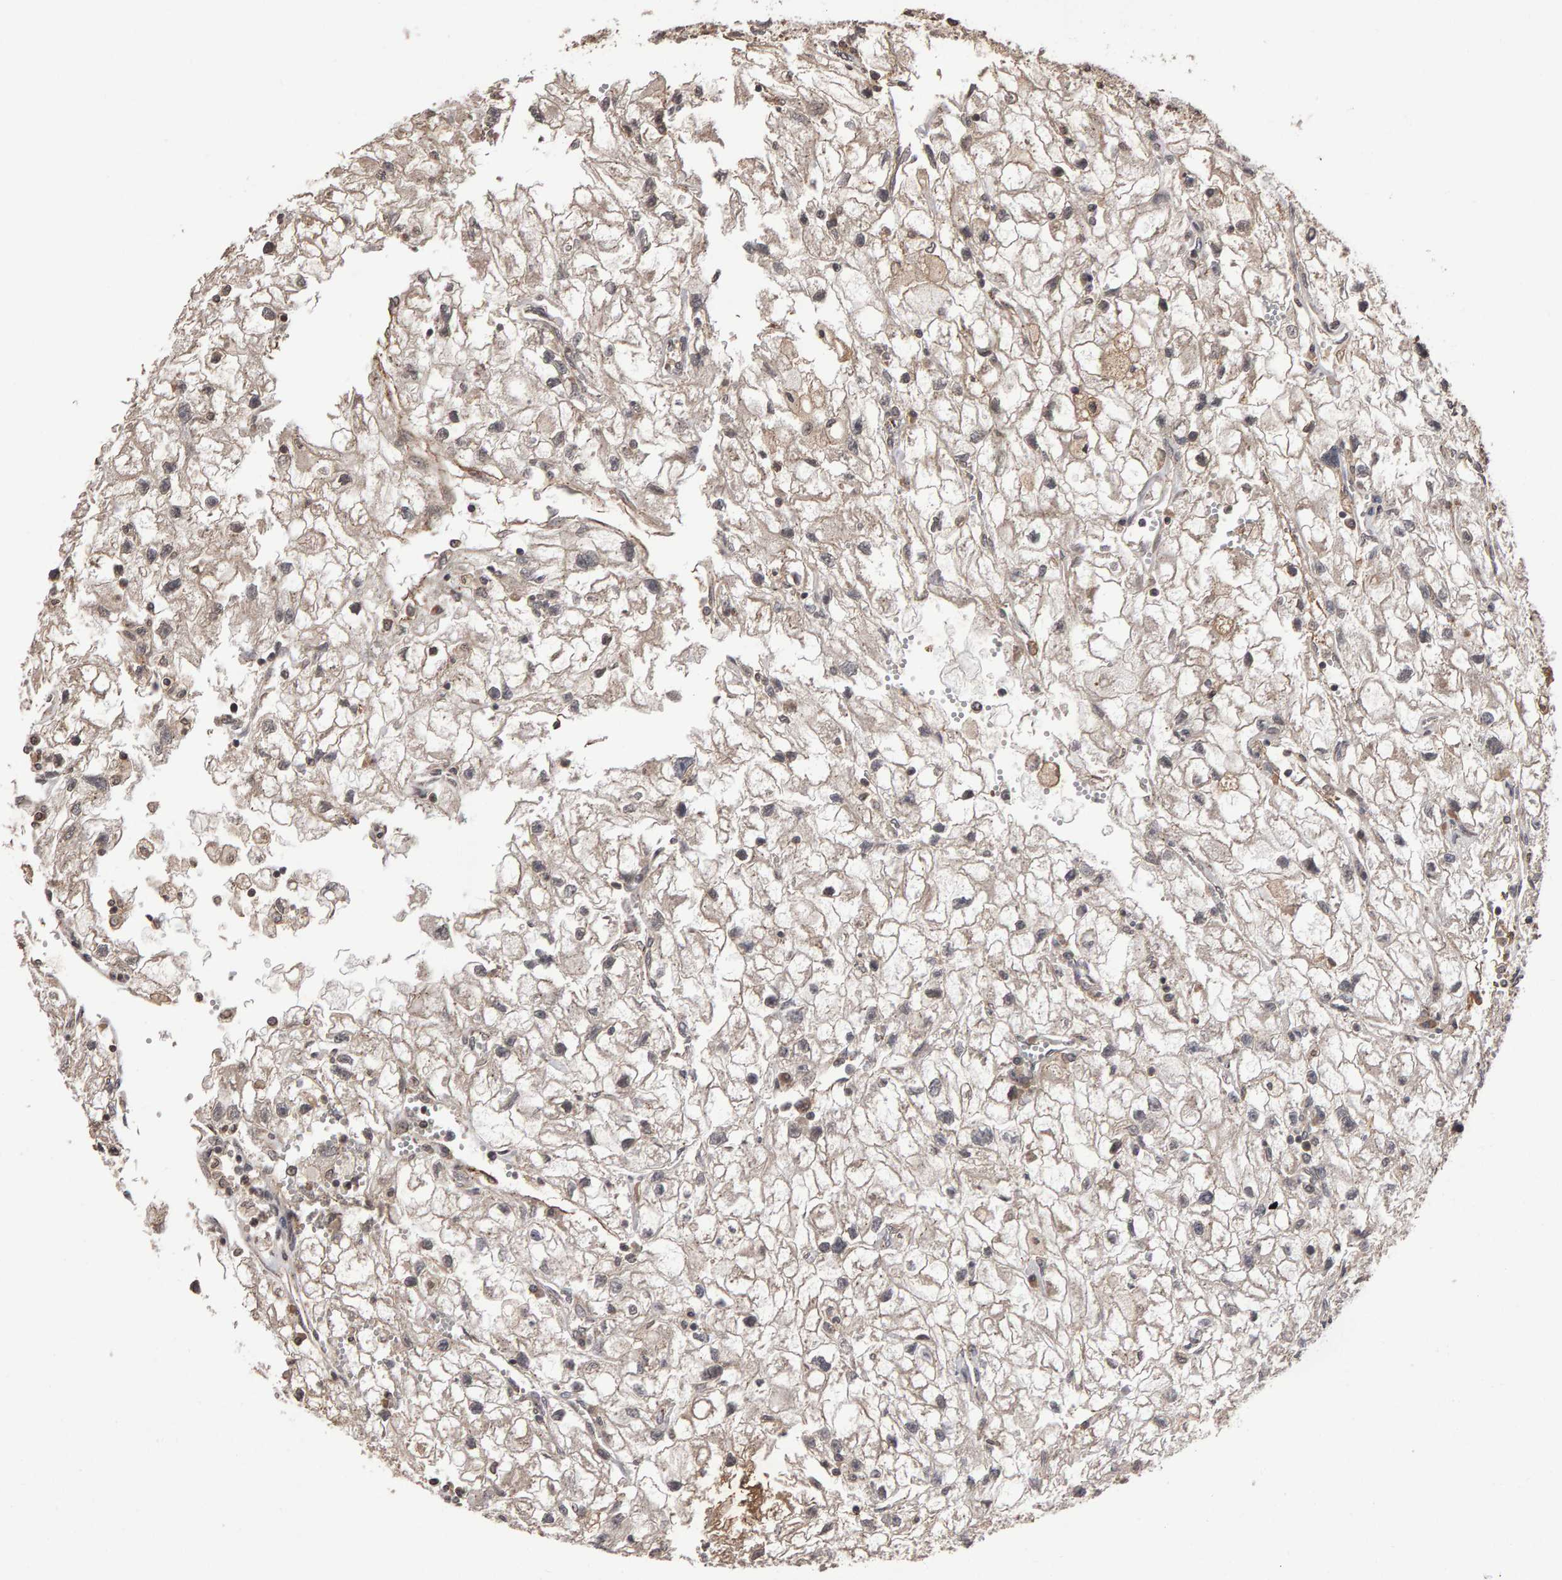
{"staining": {"intensity": "weak", "quantity": ">75%", "location": "cytoplasmic/membranous"}, "tissue": "renal cancer", "cell_type": "Tumor cells", "image_type": "cancer", "snomed": [{"axis": "morphology", "description": "Adenocarcinoma, NOS"}, {"axis": "topography", "description": "Kidney"}], "caption": "High-magnification brightfield microscopy of renal adenocarcinoma stained with DAB (3,3'-diaminobenzidine) (brown) and counterstained with hematoxylin (blue). tumor cells exhibit weak cytoplasmic/membranous expression is identified in about>75% of cells. Ihc stains the protein in brown and the nuclei are stained blue.", "gene": "SCRIB", "patient": {"sex": "female", "age": 70}}